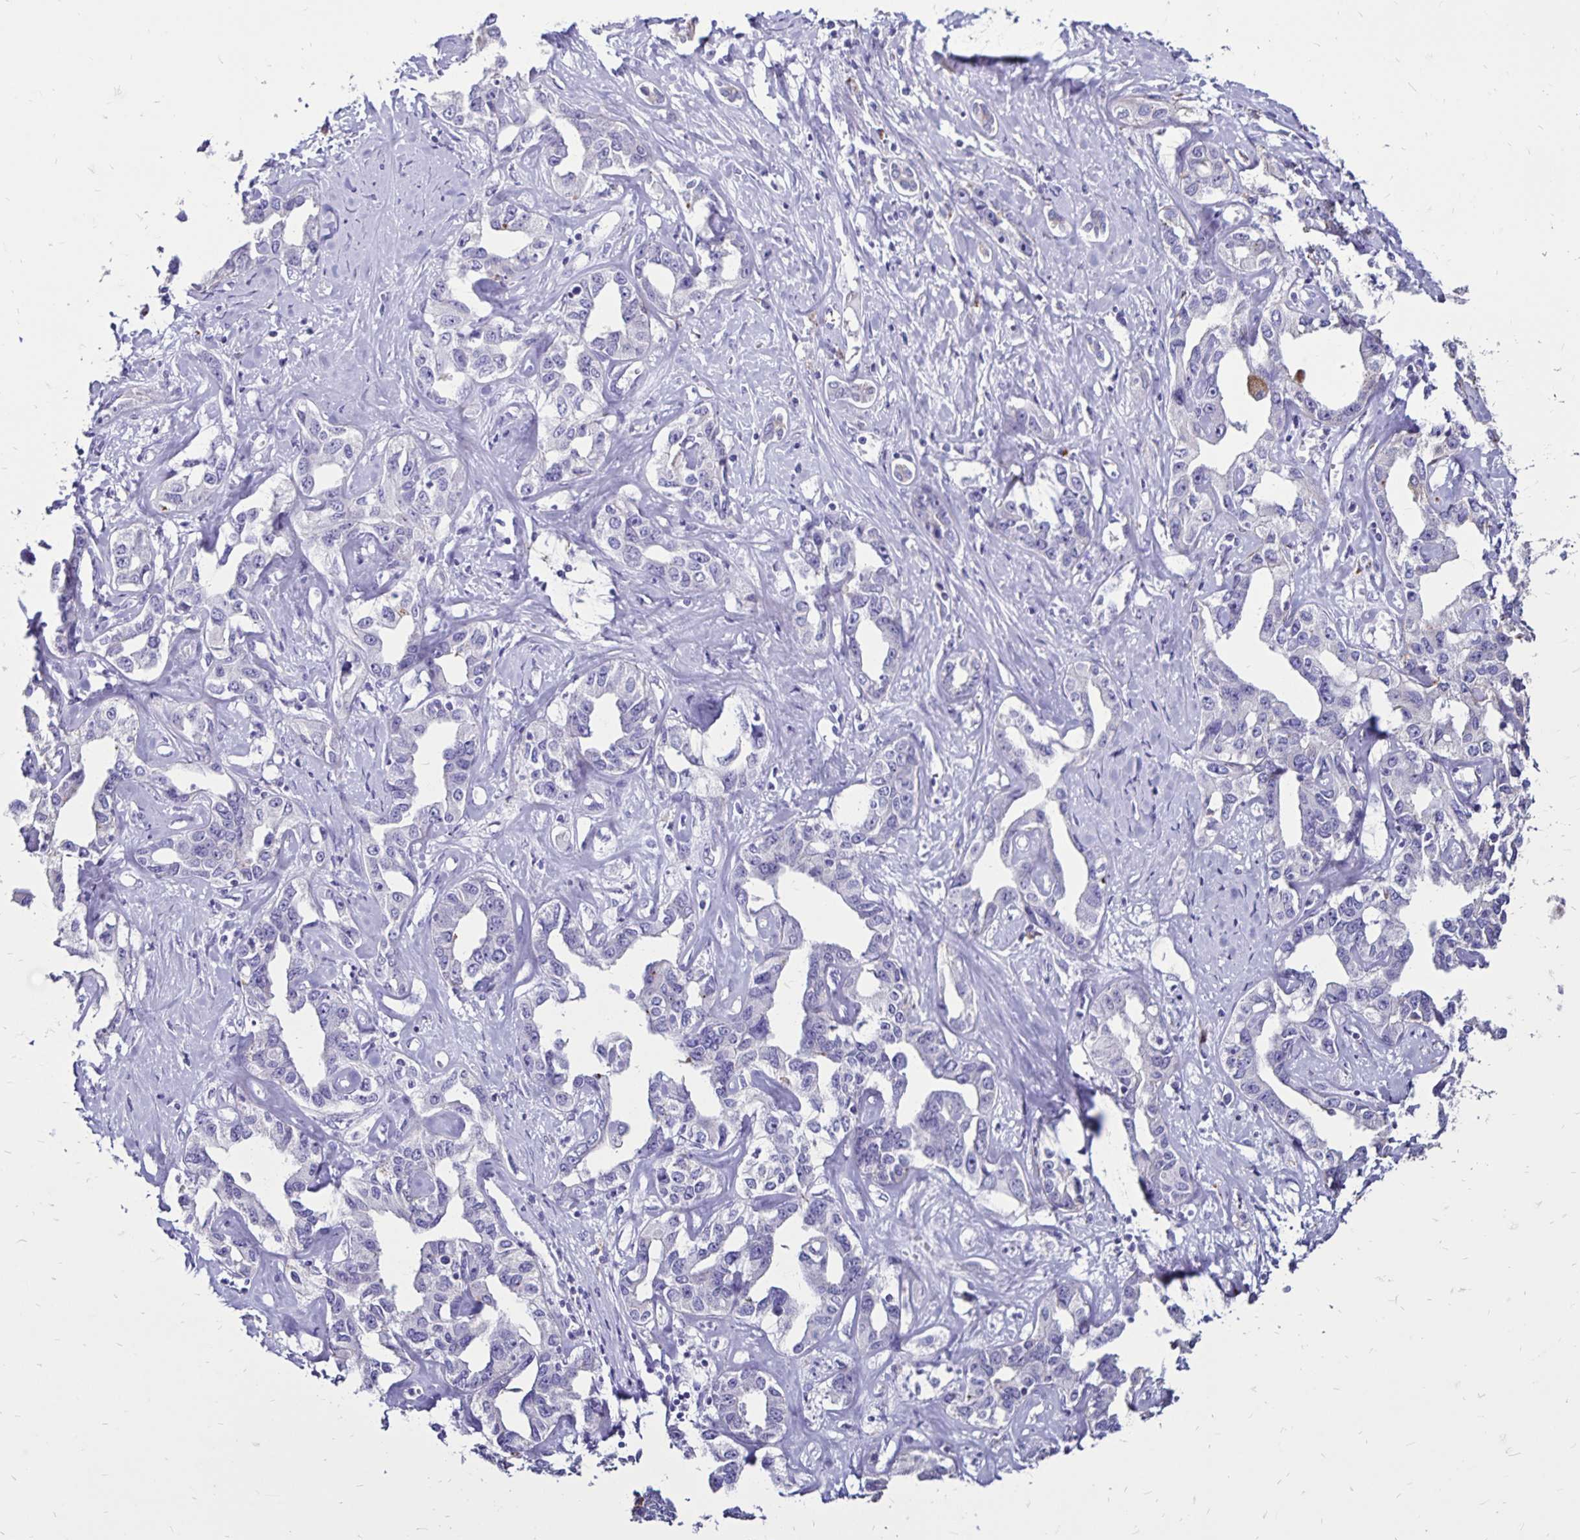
{"staining": {"intensity": "negative", "quantity": "none", "location": "none"}, "tissue": "liver cancer", "cell_type": "Tumor cells", "image_type": "cancer", "snomed": [{"axis": "morphology", "description": "Cholangiocarcinoma"}, {"axis": "topography", "description": "Liver"}], "caption": "Tumor cells show no significant positivity in liver cancer. (DAB (3,3'-diaminobenzidine) immunohistochemistry with hematoxylin counter stain).", "gene": "EVPL", "patient": {"sex": "male", "age": 59}}